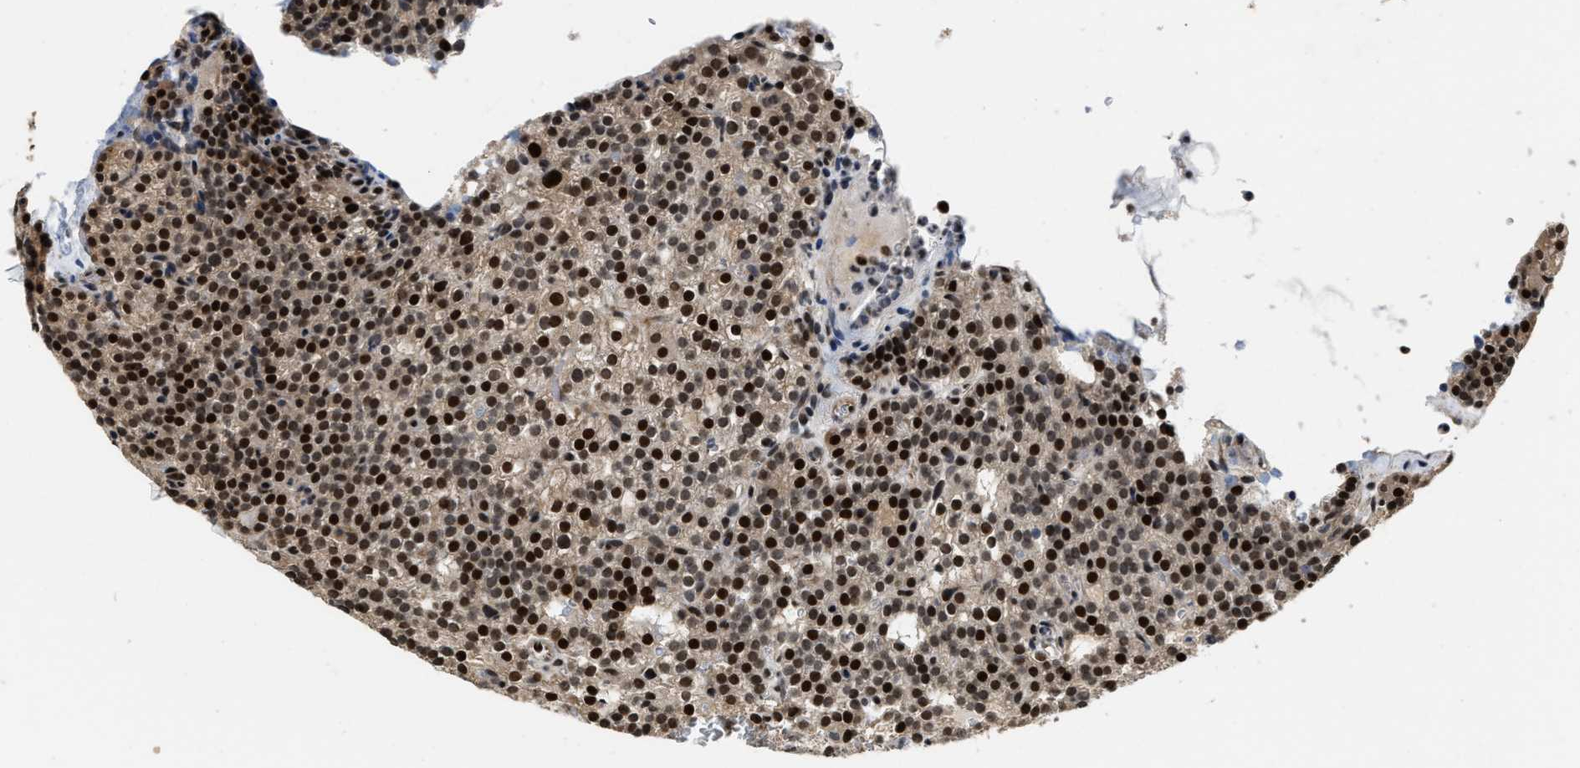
{"staining": {"intensity": "strong", "quantity": ">75%", "location": "nuclear"}, "tissue": "parathyroid gland", "cell_type": "Glandular cells", "image_type": "normal", "snomed": [{"axis": "morphology", "description": "Normal tissue, NOS"}, {"axis": "morphology", "description": "Adenoma, NOS"}, {"axis": "topography", "description": "Parathyroid gland"}], "caption": "A high amount of strong nuclear staining is identified in about >75% of glandular cells in normal parathyroid gland. Using DAB (3,3'-diaminobenzidine) (brown) and hematoxylin (blue) stains, captured at high magnification using brightfield microscopy.", "gene": "SERTAD2", "patient": {"sex": "female", "age": 74}}